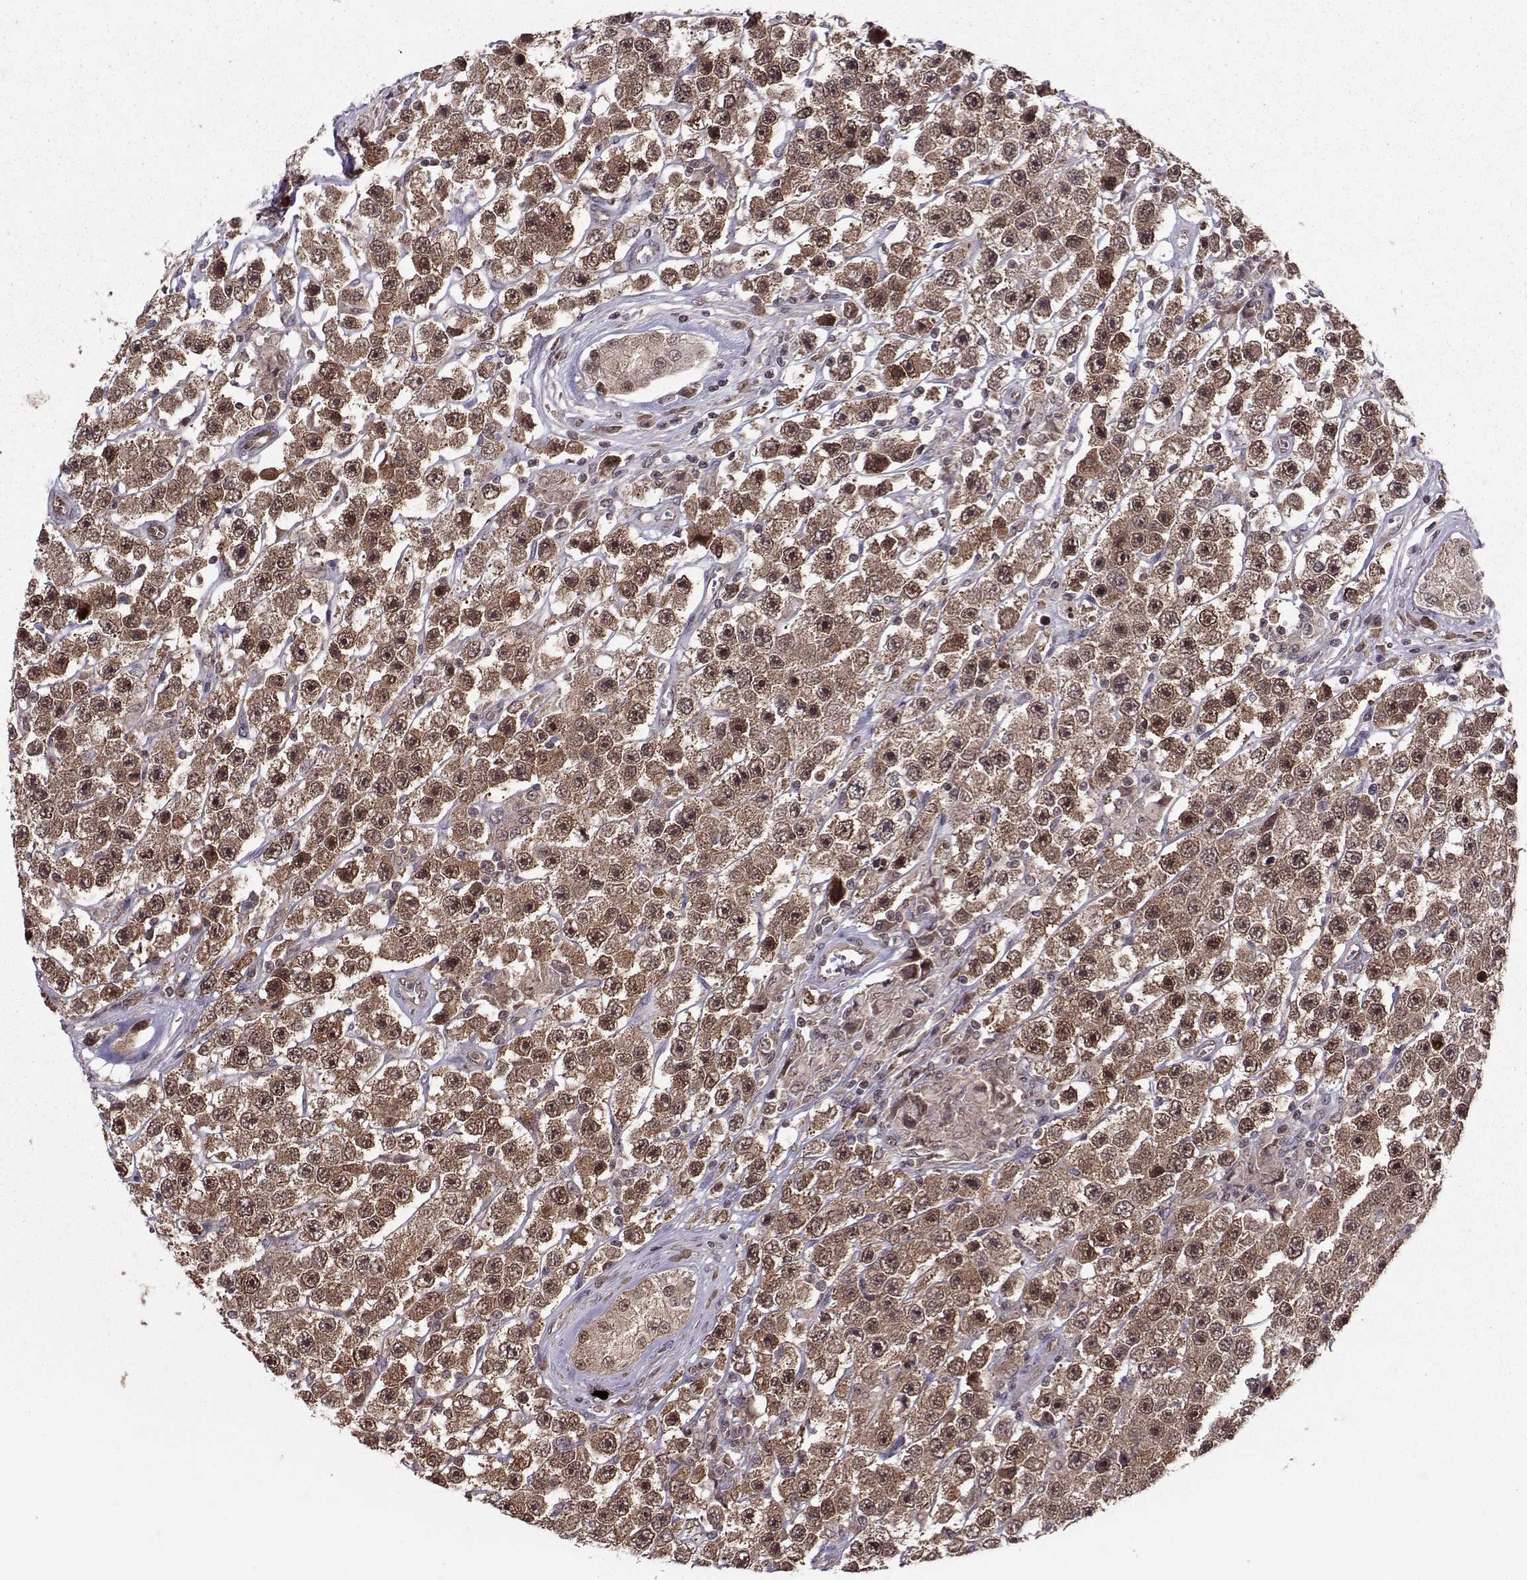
{"staining": {"intensity": "moderate", "quantity": "25%-75%", "location": "cytoplasmic/membranous,nuclear"}, "tissue": "testis cancer", "cell_type": "Tumor cells", "image_type": "cancer", "snomed": [{"axis": "morphology", "description": "Seminoma, NOS"}, {"axis": "topography", "description": "Testis"}], "caption": "Tumor cells reveal medium levels of moderate cytoplasmic/membranous and nuclear staining in about 25%-75% of cells in seminoma (testis).", "gene": "PPP2R2A", "patient": {"sex": "male", "age": 45}}